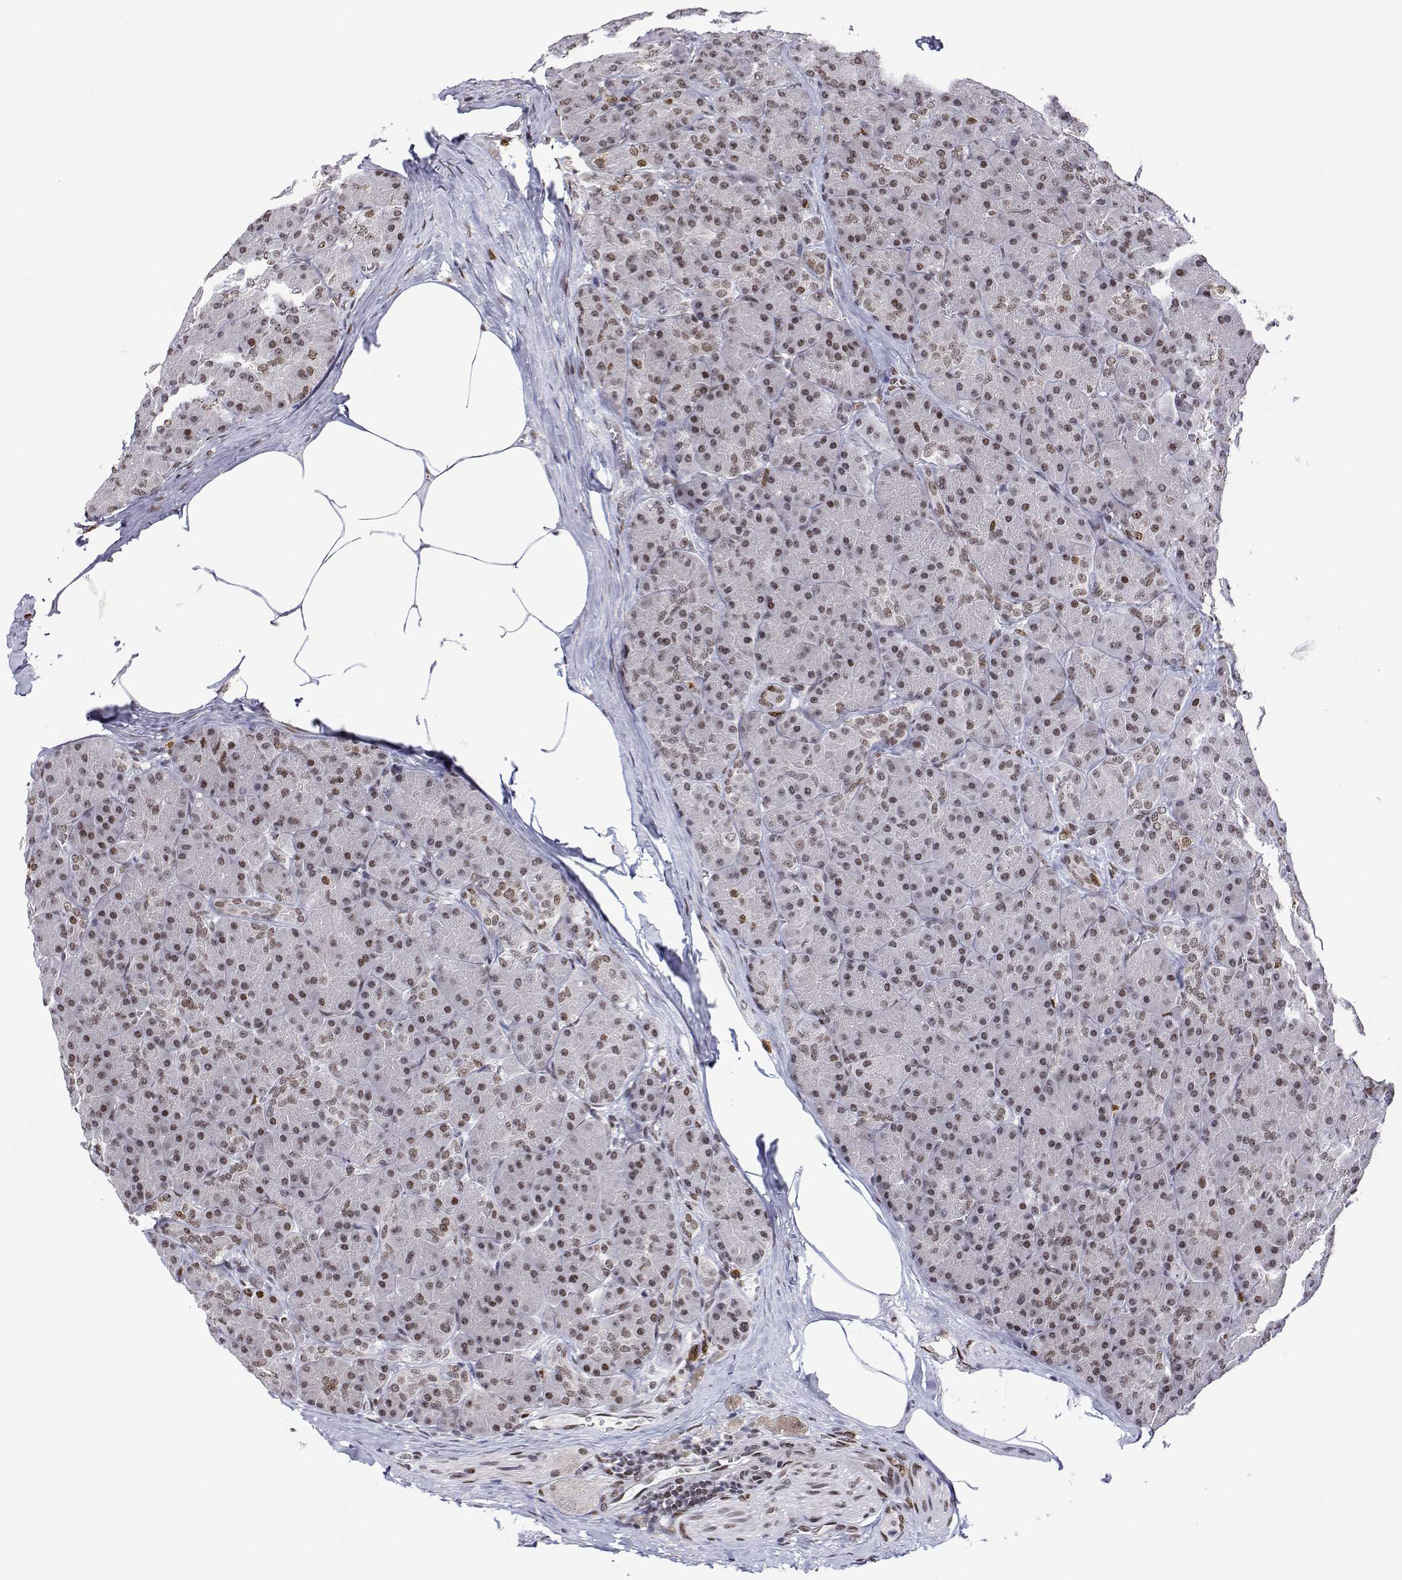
{"staining": {"intensity": "moderate", "quantity": "25%-75%", "location": "nuclear"}, "tissue": "pancreas", "cell_type": "Exocrine glandular cells", "image_type": "normal", "snomed": [{"axis": "morphology", "description": "Normal tissue, NOS"}, {"axis": "topography", "description": "Pancreas"}], "caption": "This image exhibits immunohistochemistry (IHC) staining of normal pancreas, with medium moderate nuclear positivity in about 25%-75% of exocrine glandular cells.", "gene": "XPC", "patient": {"sex": "male", "age": 57}}